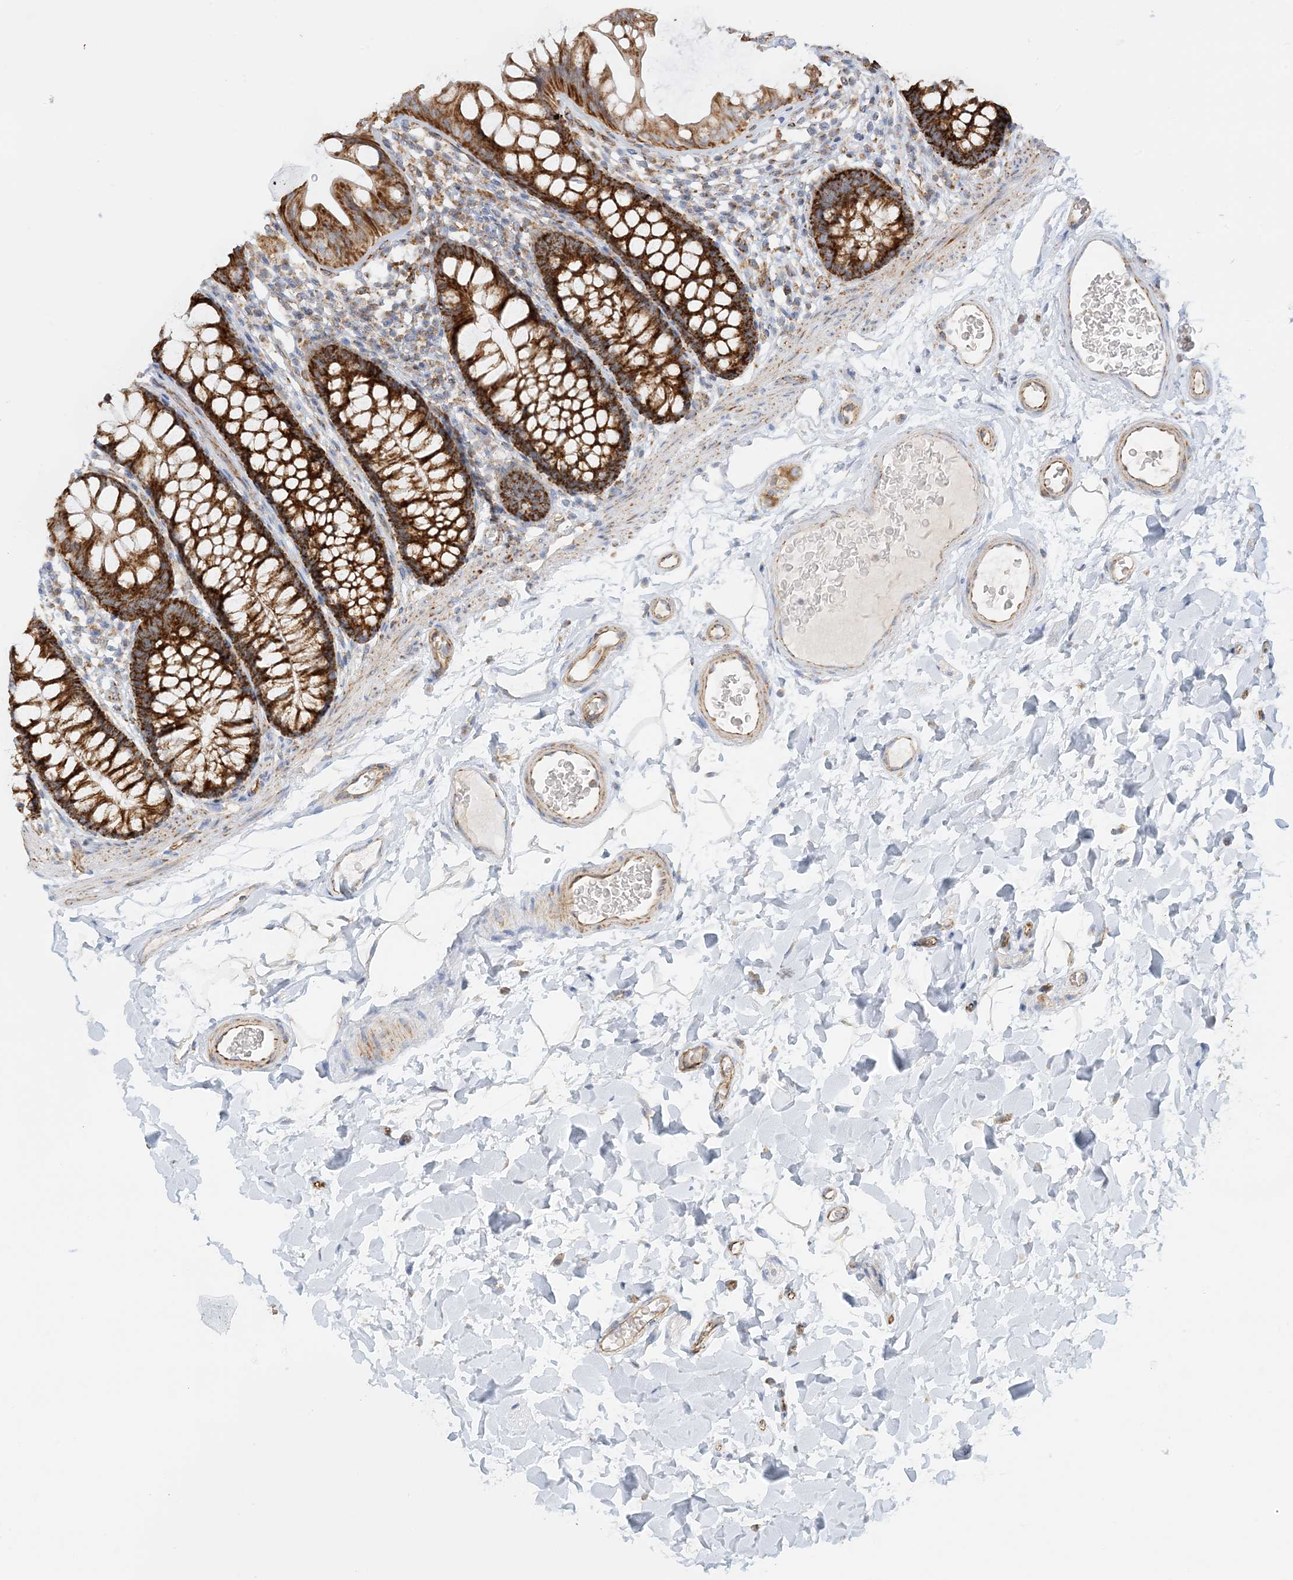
{"staining": {"intensity": "moderate", "quantity": ">75%", "location": "cytoplasmic/membranous"}, "tissue": "colon", "cell_type": "Endothelial cells", "image_type": "normal", "snomed": [{"axis": "morphology", "description": "Normal tissue, NOS"}, {"axis": "topography", "description": "Colon"}], "caption": "IHC image of unremarkable human colon stained for a protein (brown), which demonstrates medium levels of moderate cytoplasmic/membranous expression in about >75% of endothelial cells.", "gene": "COA3", "patient": {"sex": "female", "age": 62}}